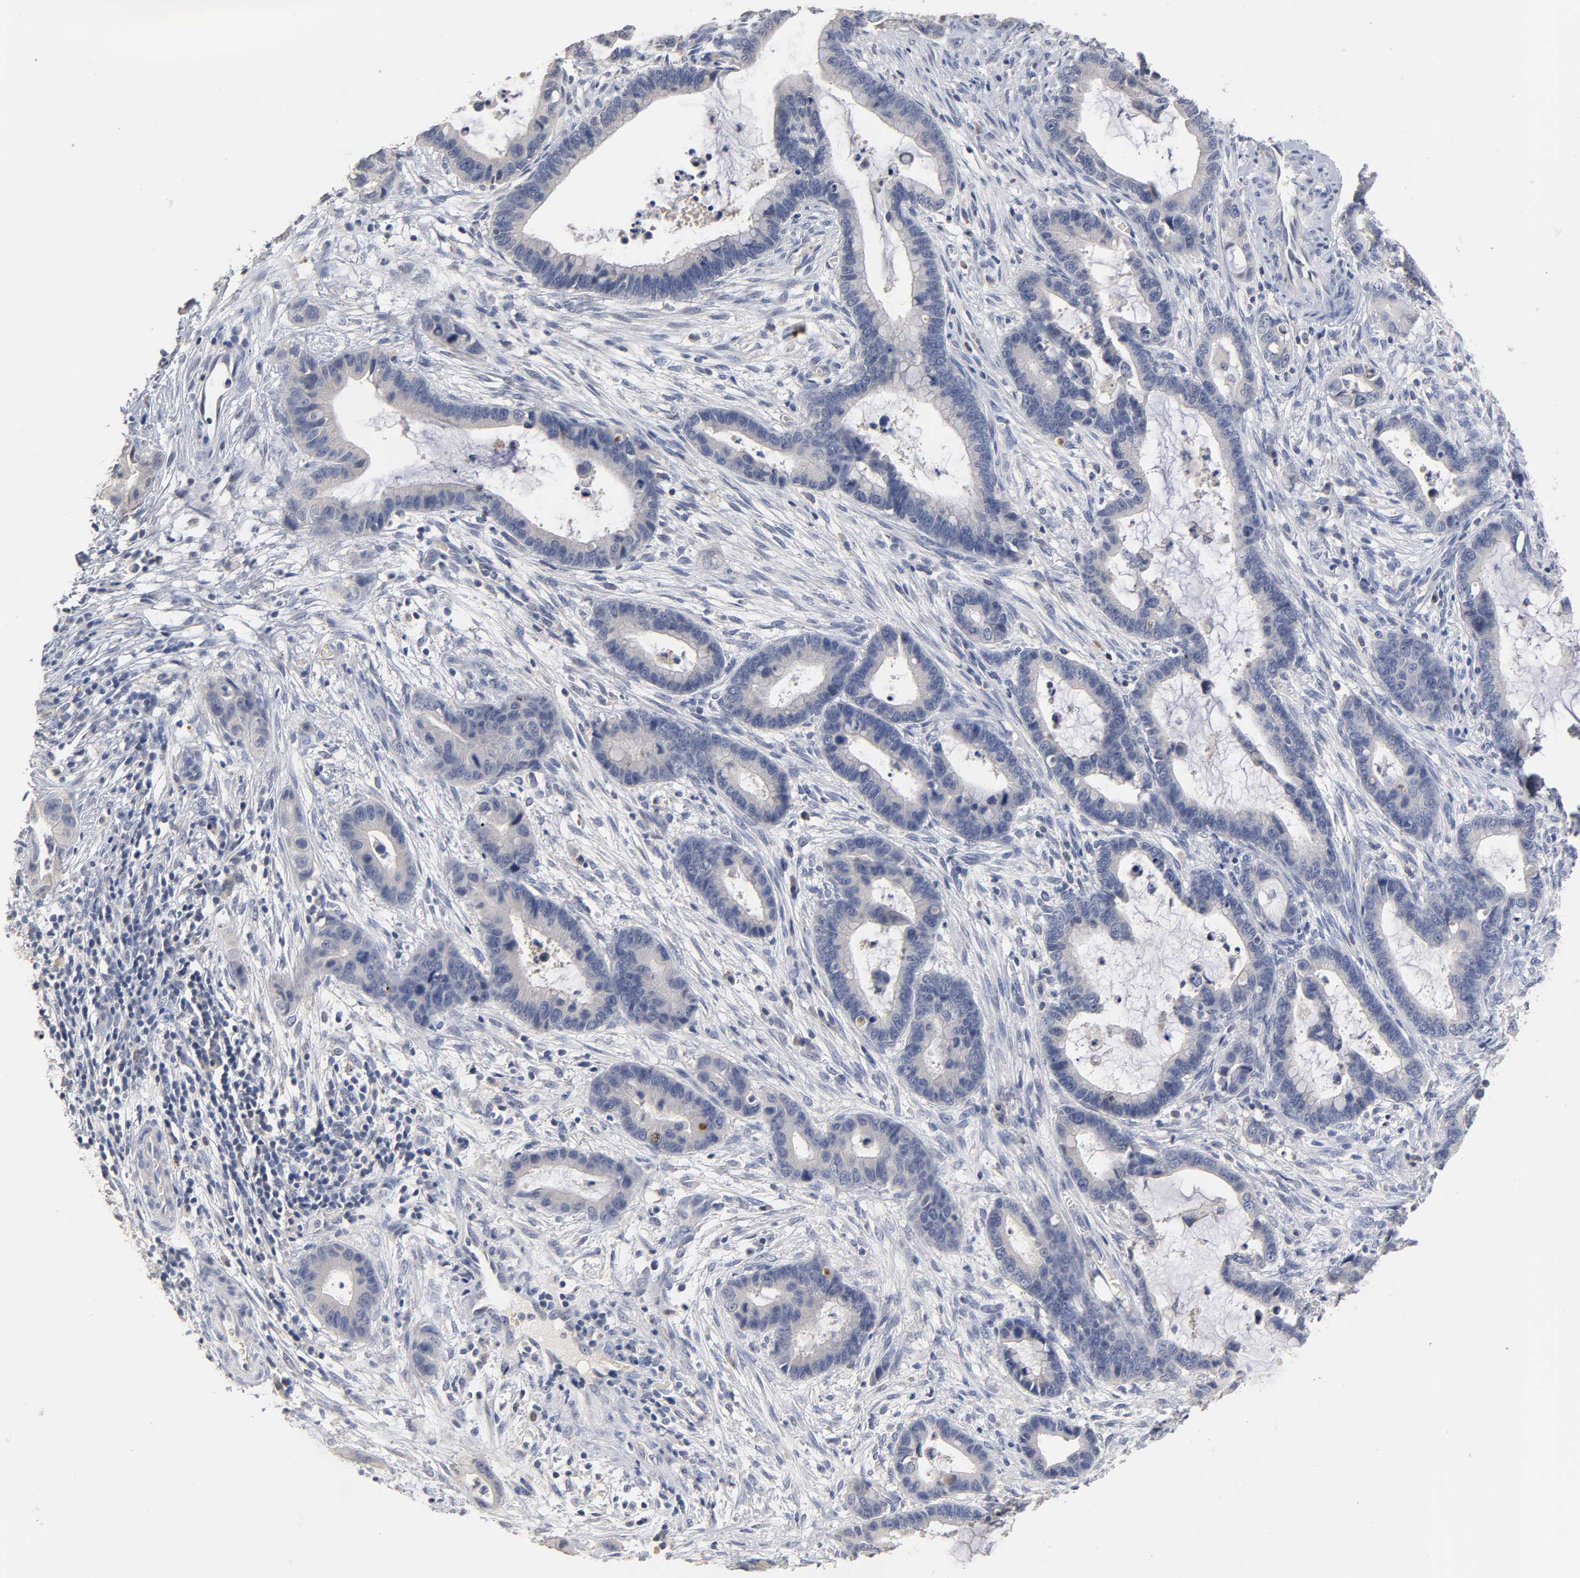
{"staining": {"intensity": "negative", "quantity": "none", "location": "none"}, "tissue": "cervical cancer", "cell_type": "Tumor cells", "image_type": "cancer", "snomed": [{"axis": "morphology", "description": "Adenocarcinoma, NOS"}, {"axis": "topography", "description": "Cervix"}], "caption": "This histopathology image is of adenocarcinoma (cervical) stained with immunohistochemistry (IHC) to label a protein in brown with the nuclei are counter-stained blue. There is no staining in tumor cells.", "gene": "OVOL1", "patient": {"sex": "female", "age": 44}}